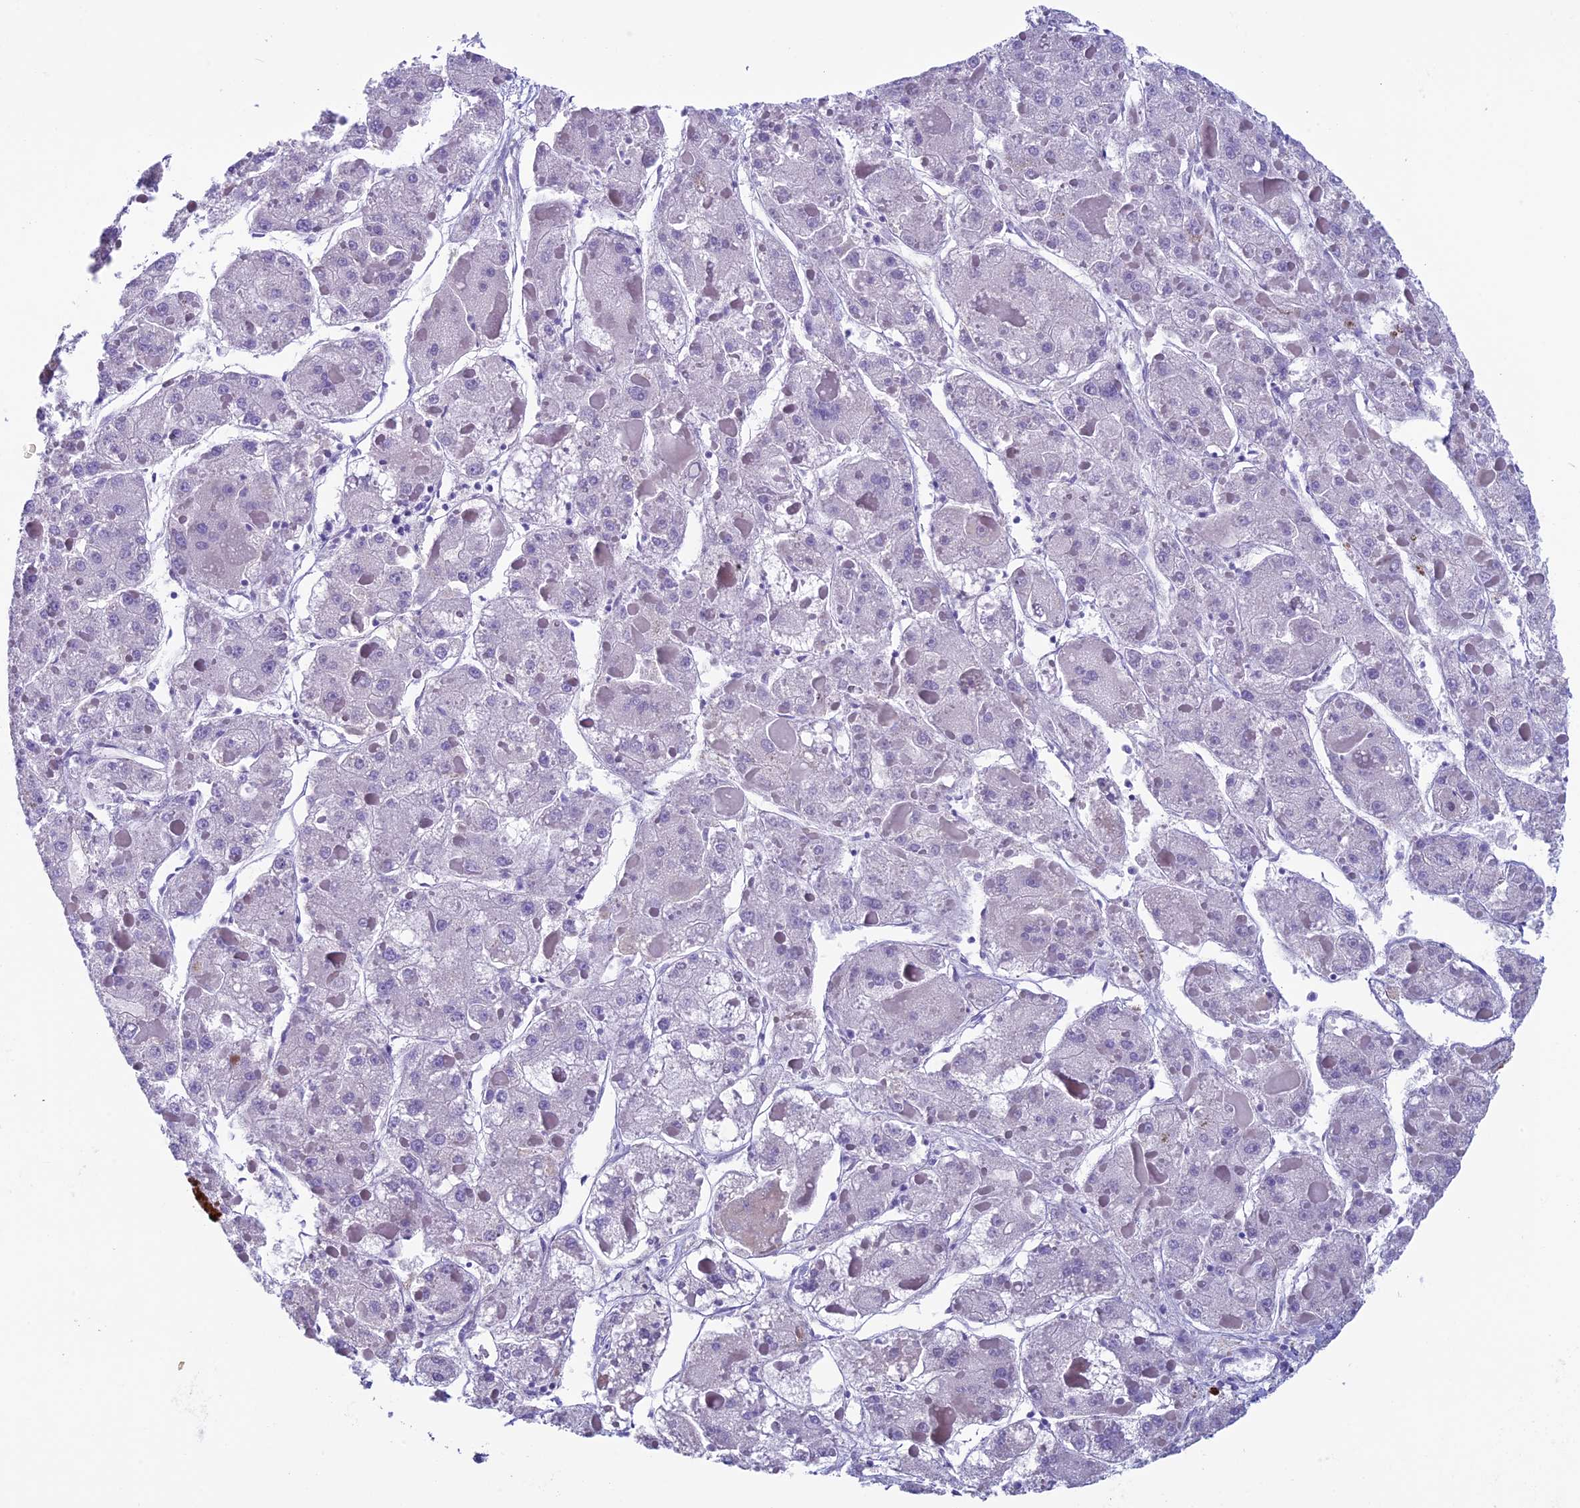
{"staining": {"intensity": "negative", "quantity": "none", "location": "none"}, "tissue": "liver cancer", "cell_type": "Tumor cells", "image_type": "cancer", "snomed": [{"axis": "morphology", "description": "Carcinoma, Hepatocellular, NOS"}, {"axis": "topography", "description": "Liver"}], "caption": "The immunohistochemistry image has no significant positivity in tumor cells of liver cancer tissue. (Brightfield microscopy of DAB (3,3'-diaminobenzidine) immunohistochemistry (IHC) at high magnification).", "gene": "ZNF563", "patient": {"sex": "female", "age": 73}}